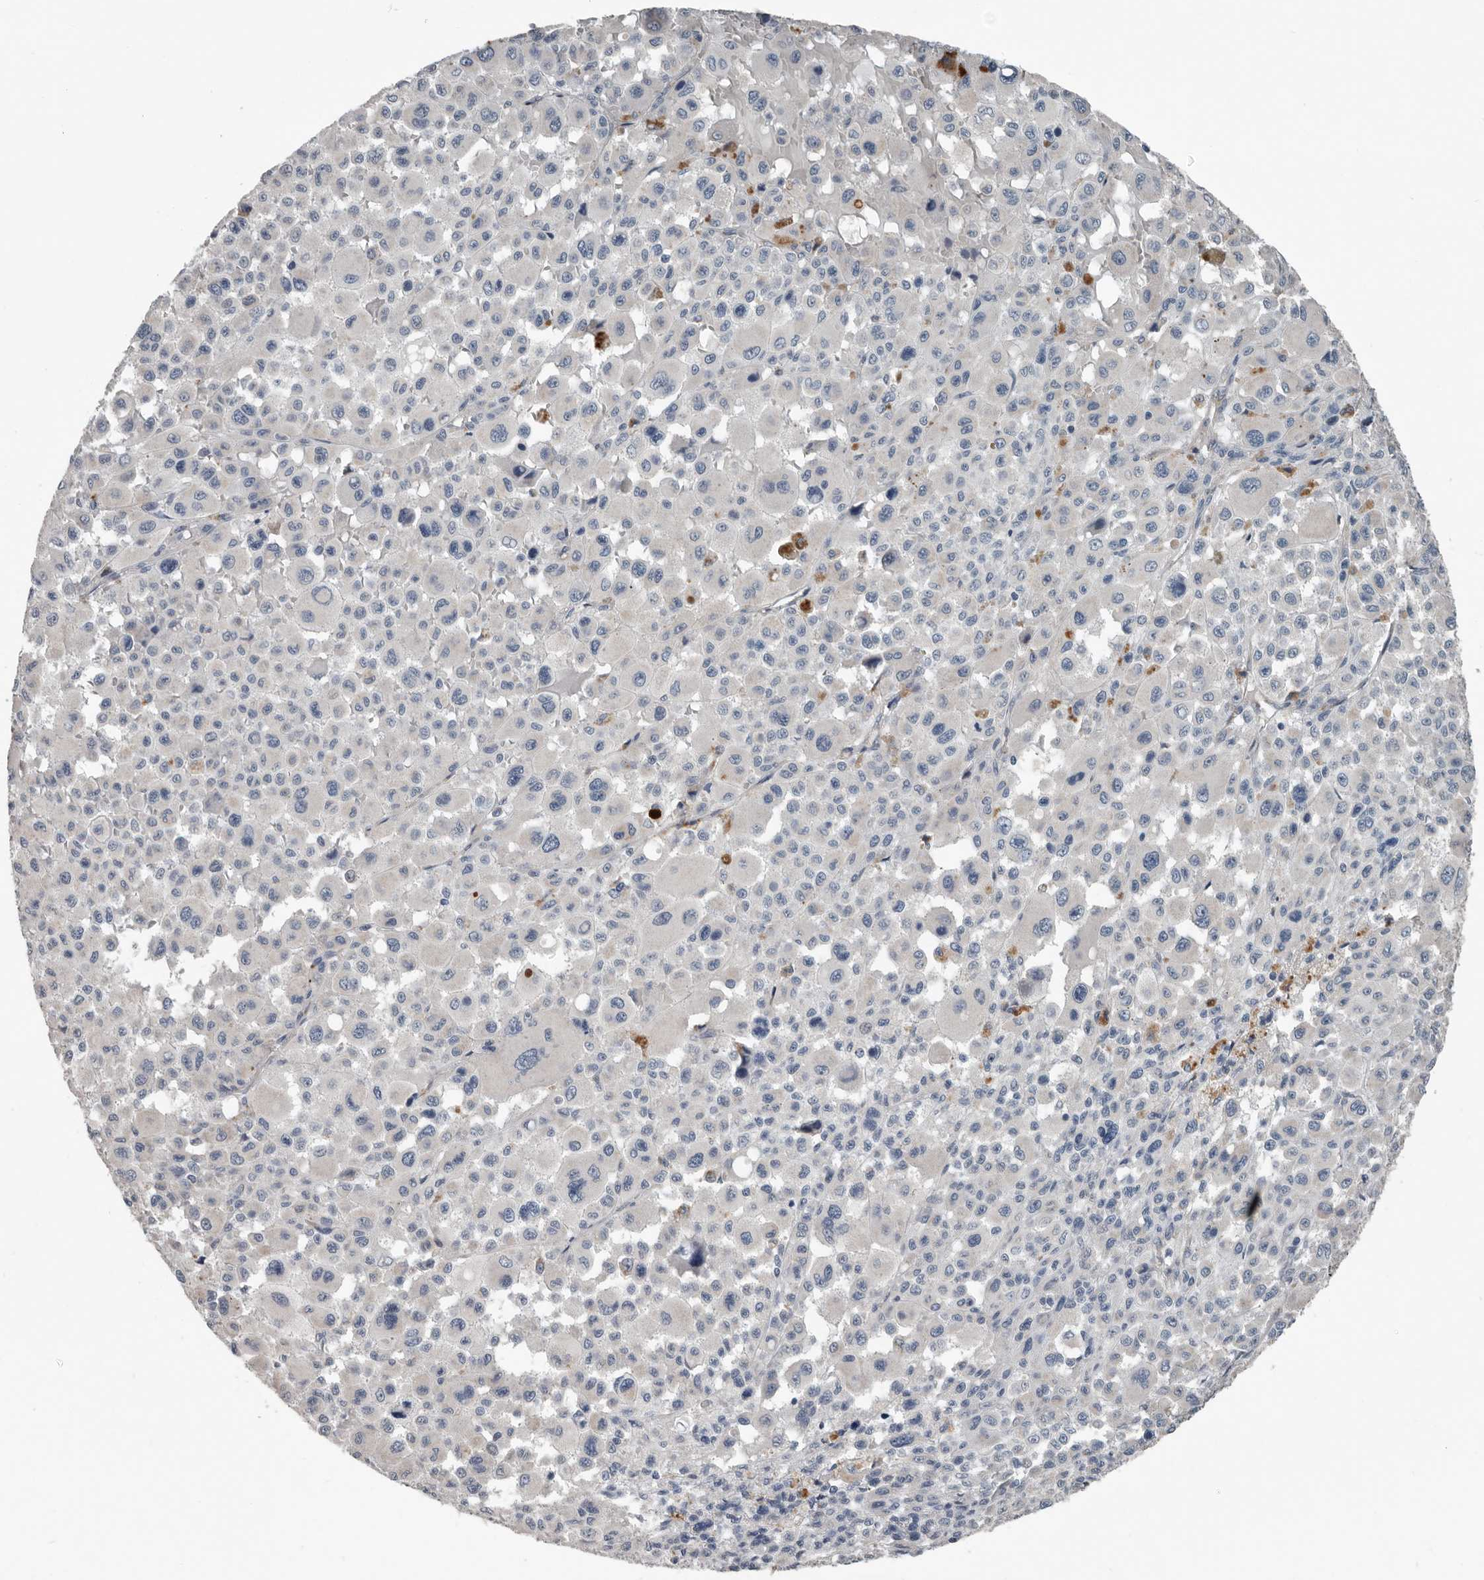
{"staining": {"intensity": "negative", "quantity": "none", "location": "none"}, "tissue": "melanoma", "cell_type": "Tumor cells", "image_type": "cancer", "snomed": [{"axis": "morphology", "description": "Malignant melanoma, Metastatic site"}, {"axis": "topography", "description": "Skin"}], "caption": "Immunohistochemistry micrograph of neoplastic tissue: human melanoma stained with DAB demonstrates no significant protein staining in tumor cells.", "gene": "DPY19L4", "patient": {"sex": "female", "age": 74}}